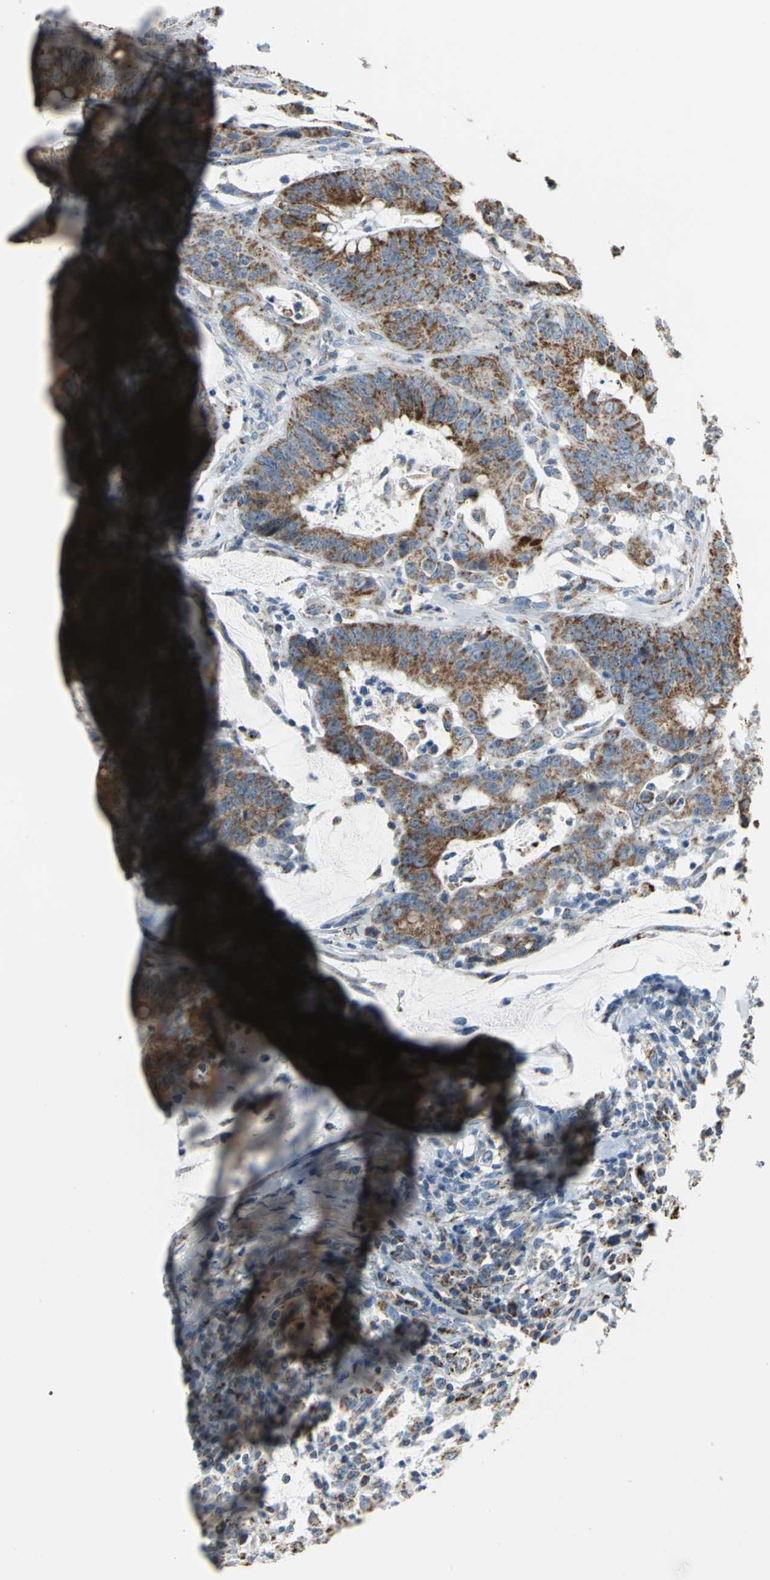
{"staining": {"intensity": "moderate", "quantity": ">75%", "location": "cytoplasmic/membranous"}, "tissue": "colorectal cancer", "cell_type": "Tumor cells", "image_type": "cancer", "snomed": [{"axis": "morphology", "description": "Adenocarcinoma, NOS"}, {"axis": "topography", "description": "Colon"}], "caption": "This image displays colorectal adenocarcinoma stained with immunohistochemistry (IHC) to label a protein in brown. The cytoplasmic/membranous of tumor cells show moderate positivity for the protein. Nuclei are counter-stained blue.", "gene": "NTRK1", "patient": {"sex": "male", "age": 45}}